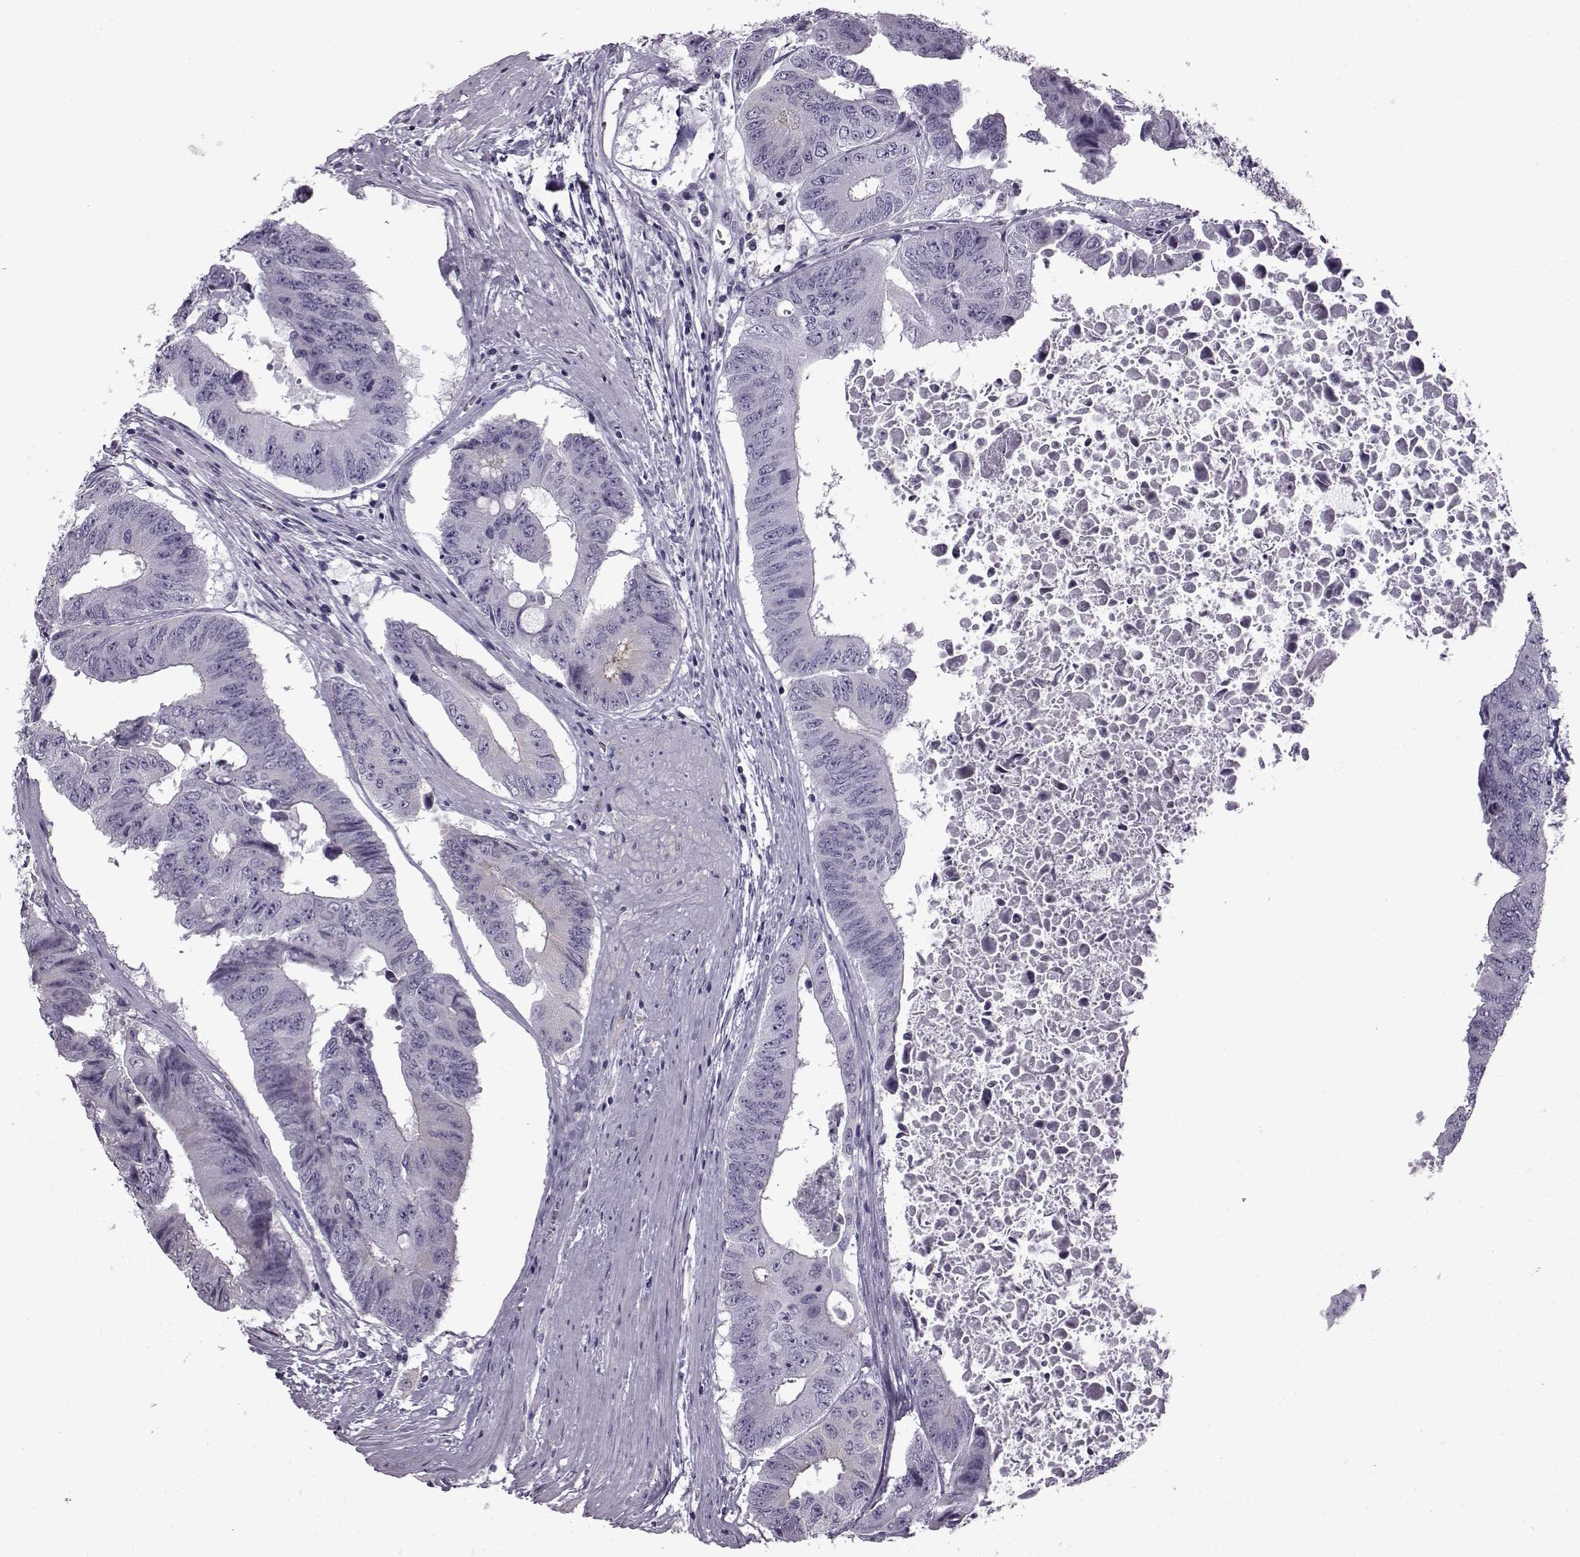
{"staining": {"intensity": "negative", "quantity": "none", "location": "none"}, "tissue": "colorectal cancer", "cell_type": "Tumor cells", "image_type": "cancer", "snomed": [{"axis": "morphology", "description": "Adenocarcinoma, NOS"}, {"axis": "topography", "description": "Rectum"}], "caption": "The photomicrograph demonstrates no staining of tumor cells in colorectal adenocarcinoma.", "gene": "SLC28A2", "patient": {"sex": "male", "age": 59}}